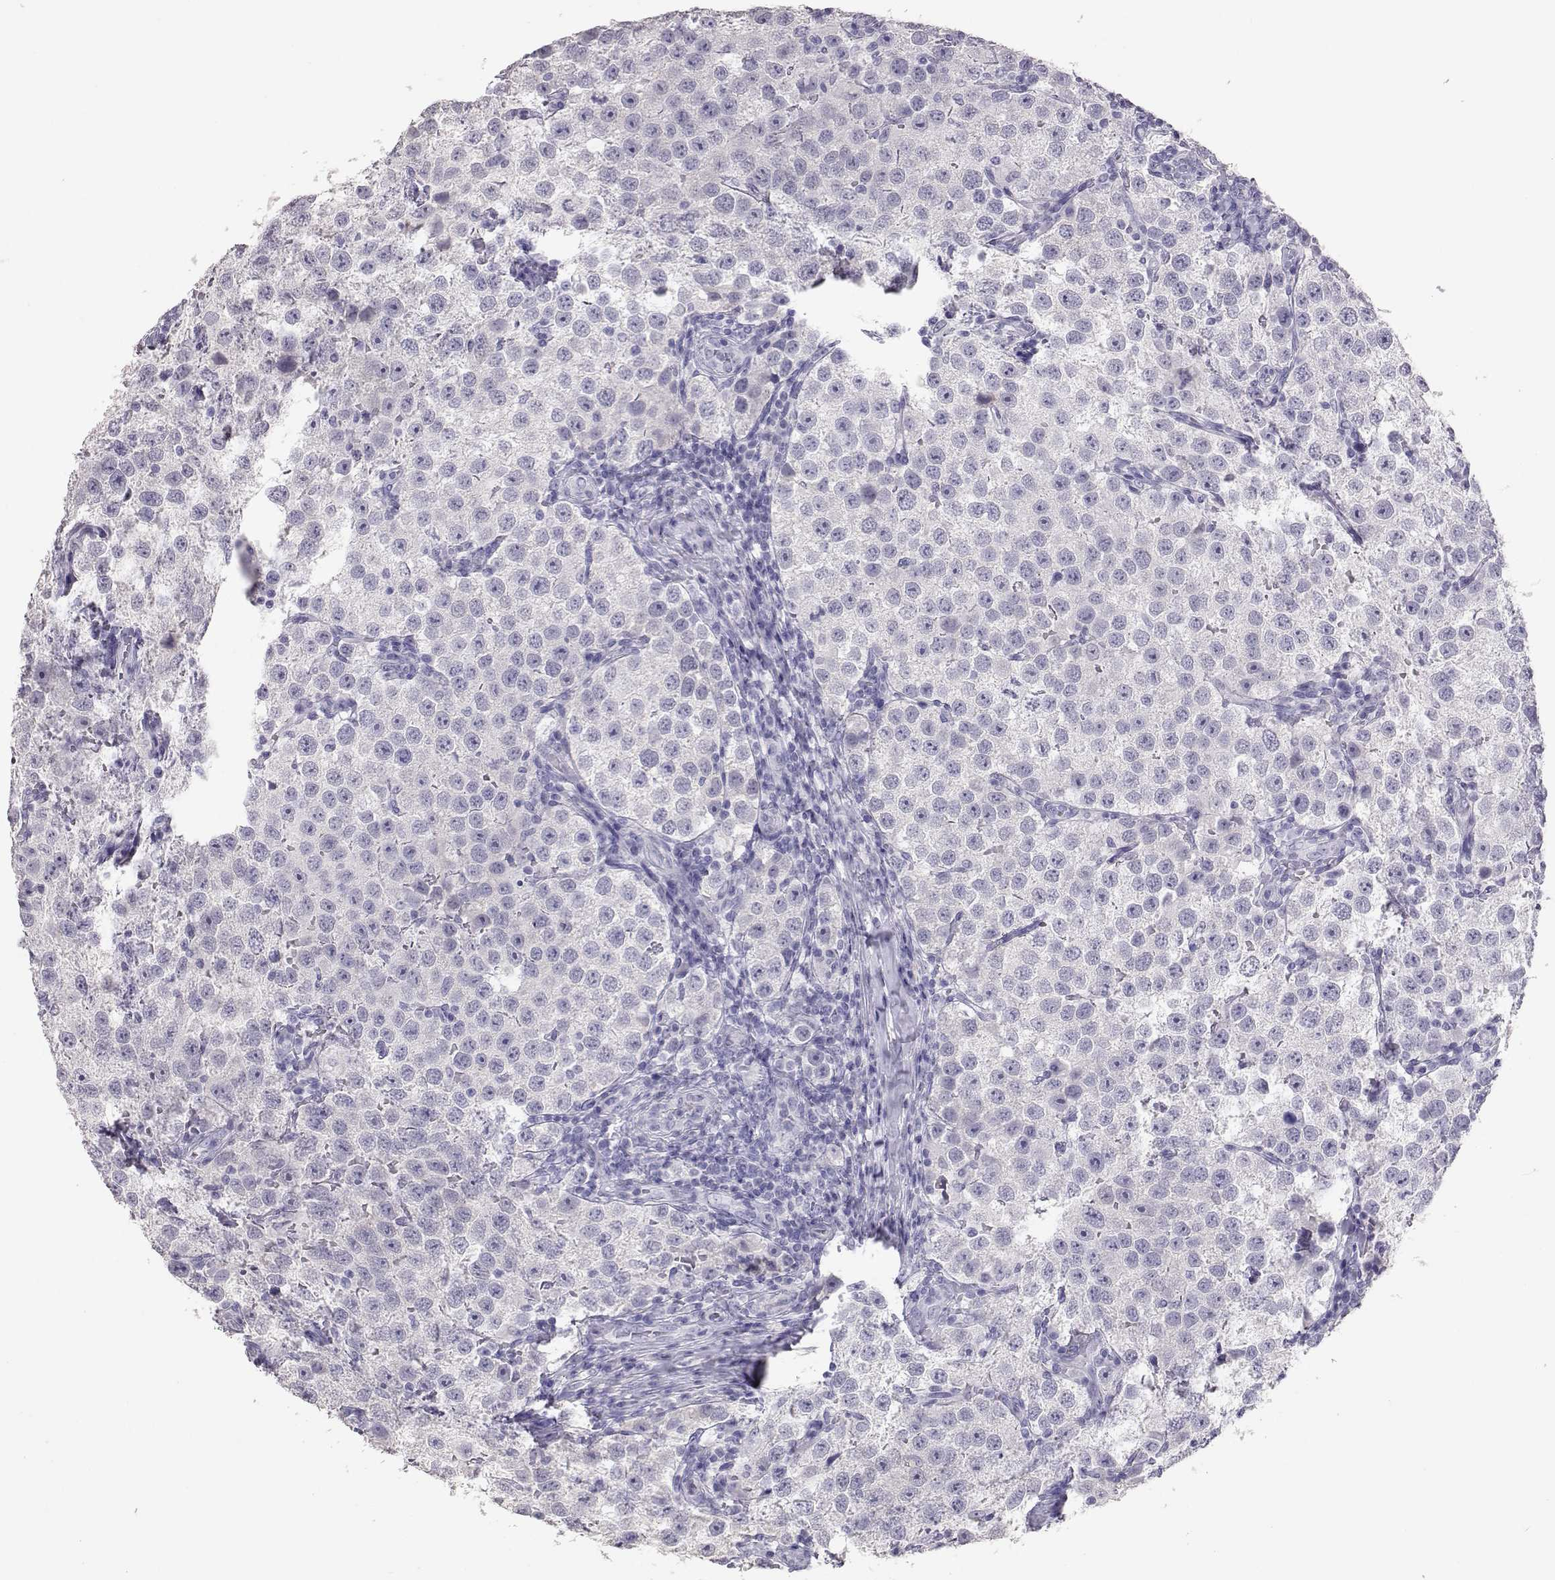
{"staining": {"intensity": "negative", "quantity": "none", "location": "none"}, "tissue": "testis cancer", "cell_type": "Tumor cells", "image_type": "cancer", "snomed": [{"axis": "morphology", "description": "Seminoma, NOS"}, {"axis": "topography", "description": "Testis"}], "caption": "Immunohistochemical staining of seminoma (testis) shows no significant positivity in tumor cells.", "gene": "PMCH", "patient": {"sex": "male", "age": 37}}